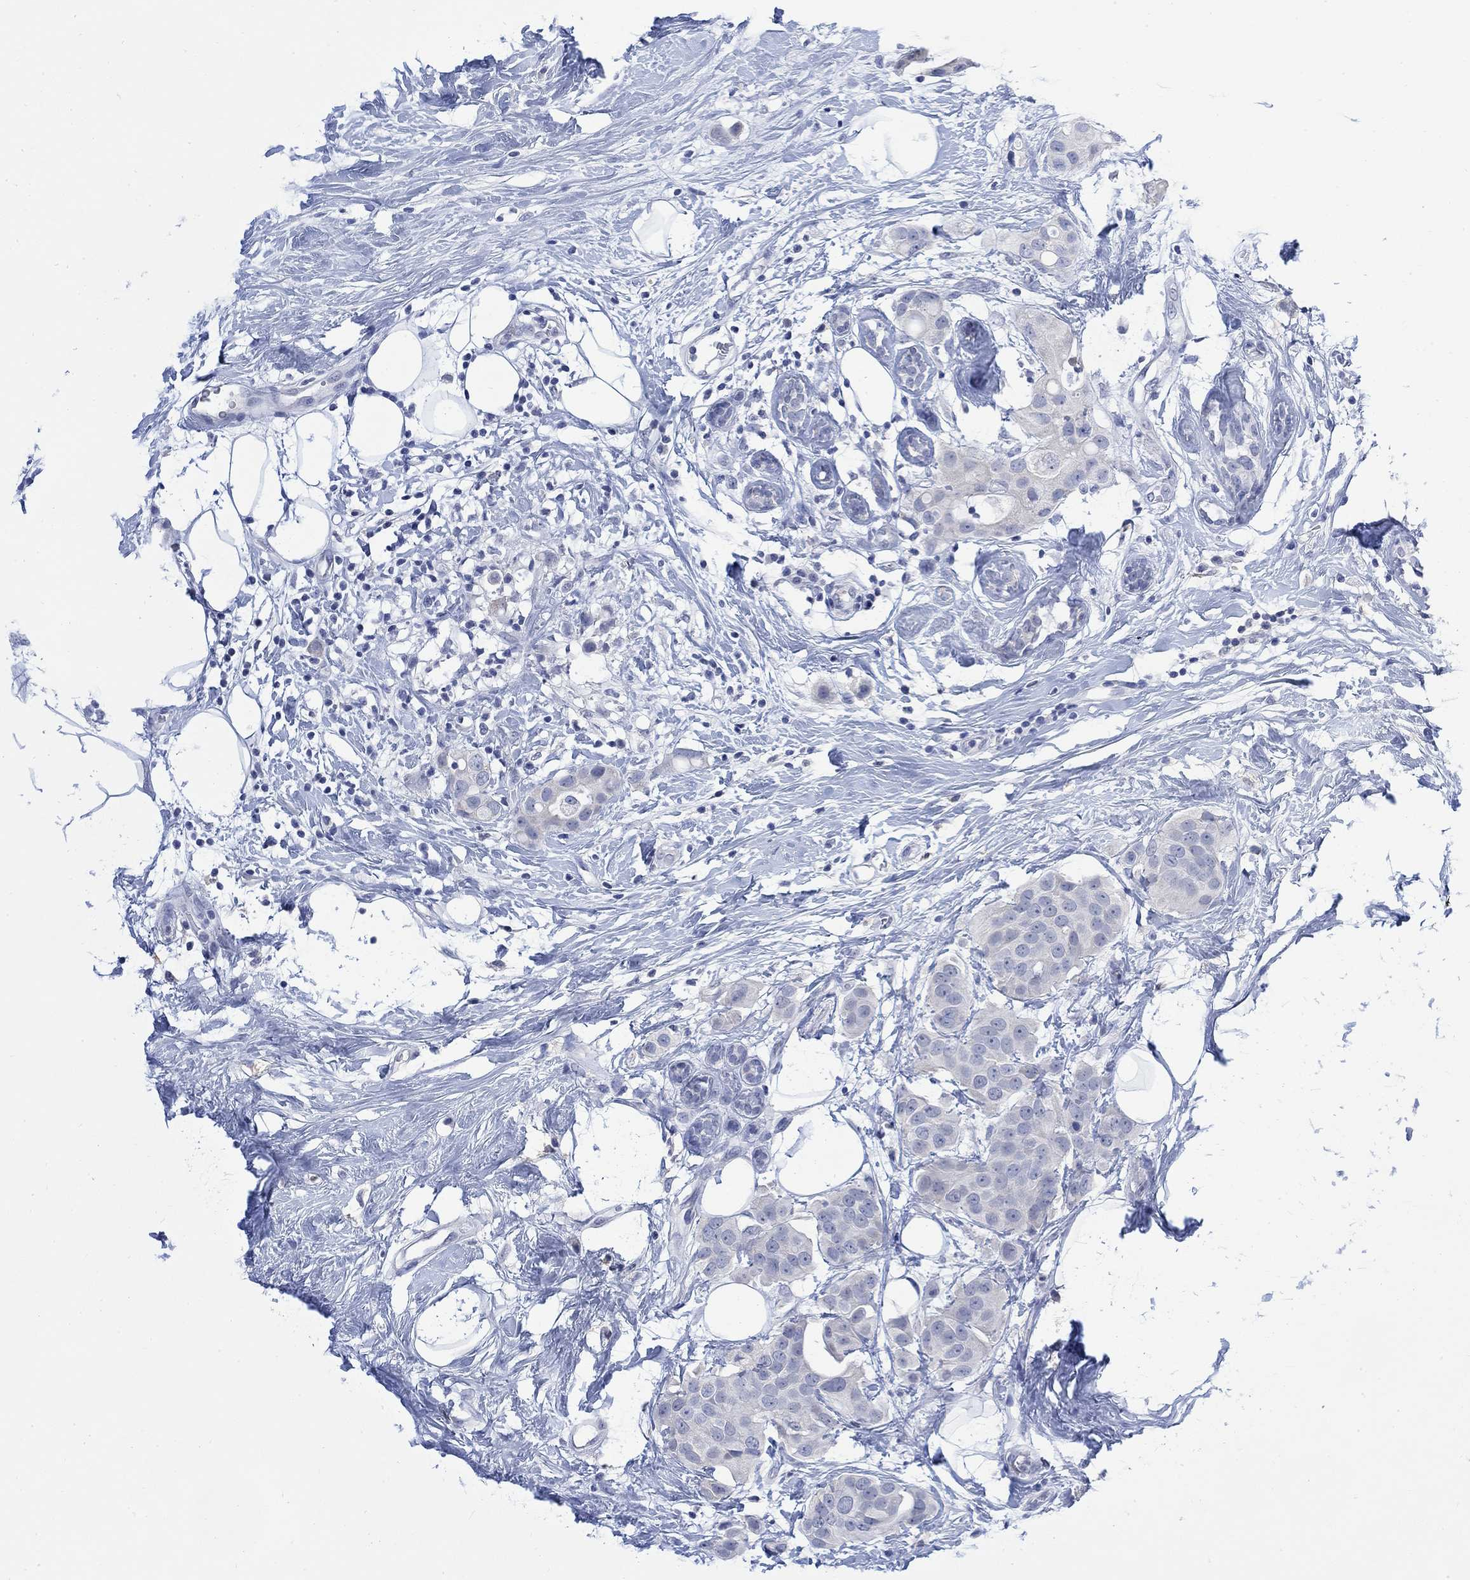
{"staining": {"intensity": "negative", "quantity": "none", "location": "none"}, "tissue": "breast cancer", "cell_type": "Tumor cells", "image_type": "cancer", "snomed": [{"axis": "morphology", "description": "Duct carcinoma"}, {"axis": "topography", "description": "Breast"}], "caption": "Breast cancer (invasive ductal carcinoma) was stained to show a protein in brown. There is no significant staining in tumor cells.", "gene": "FBP2", "patient": {"sex": "female", "age": 45}}